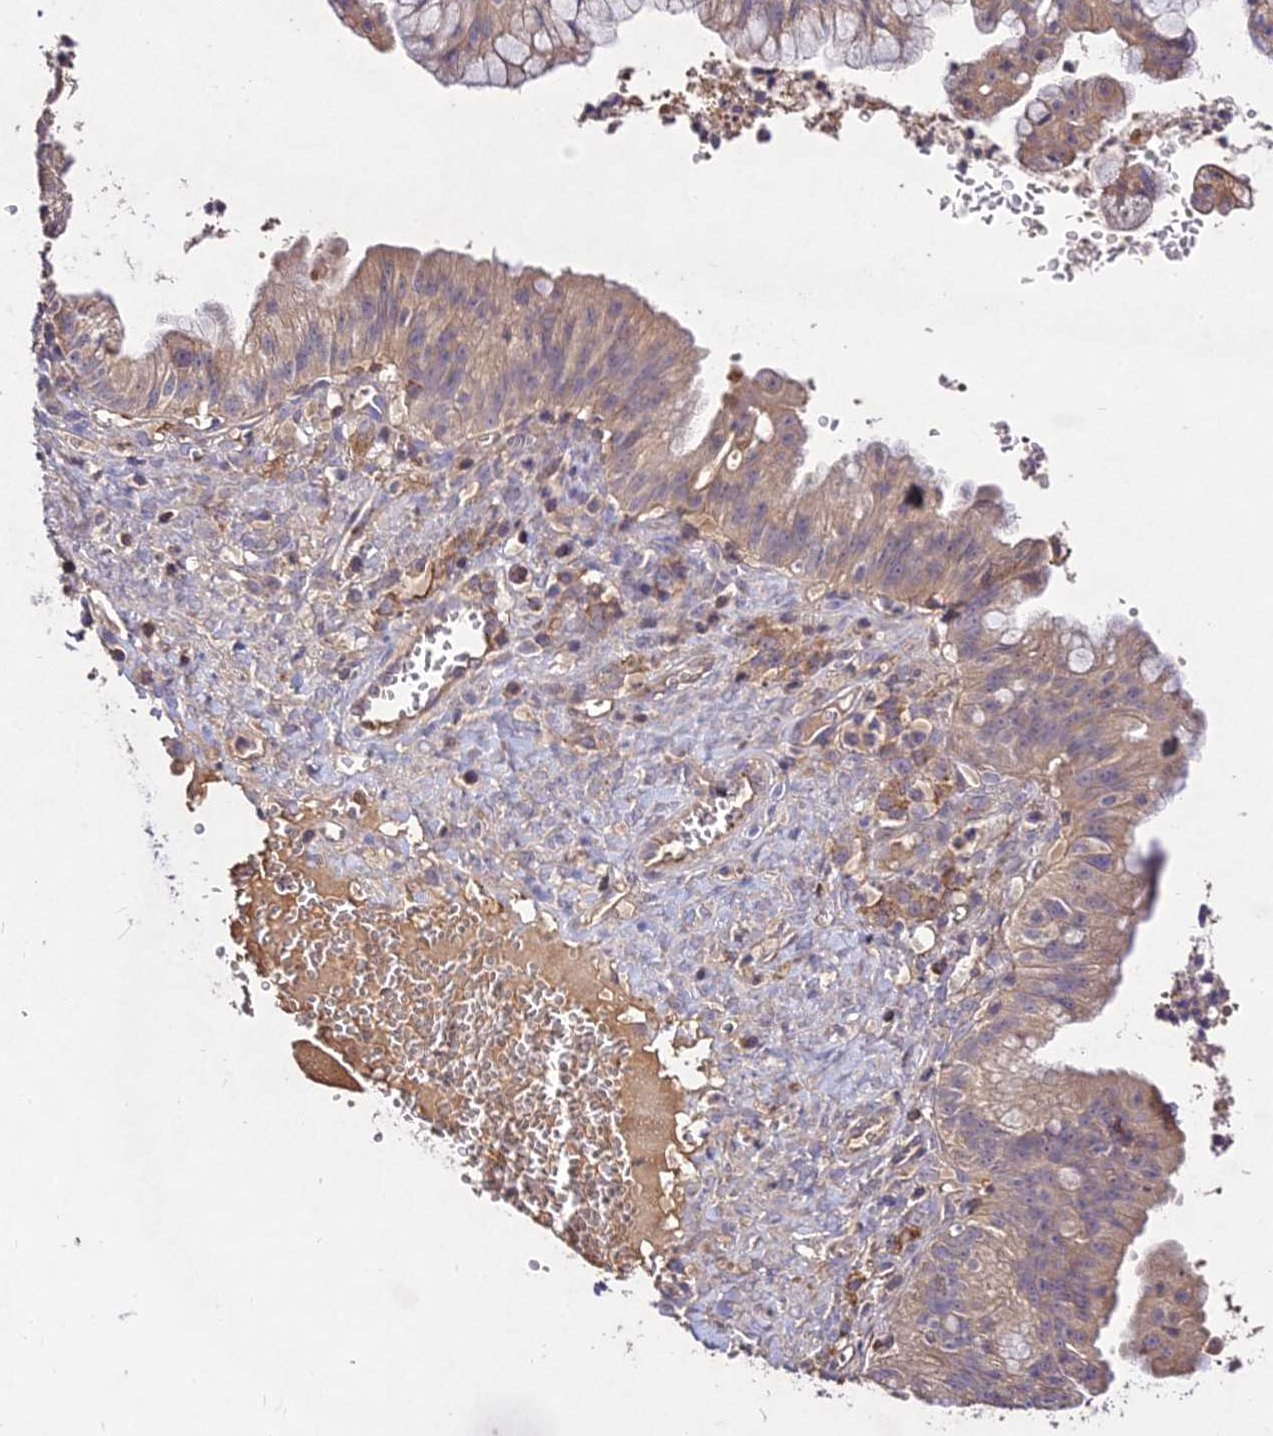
{"staining": {"intensity": "moderate", "quantity": ">75%", "location": "cytoplasmic/membranous"}, "tissue": "ovarian cancer", "cell_type": "Tumor cells", "image_type": "cancer", "snomed": [{"axis": "morphology", "description": "Cystadenocarcinoma, mucinous, NOS"}, {"axis": "topography", "description": "Ovary"}], "caption": "Moderate cytoplasmic/membranous protein staining is present in about >75% of tumor cells in mucinous cystadenocarcinoma (ovarian).", "gene": "AP3M2", "patient": {"sex": "female", "age": 70}}